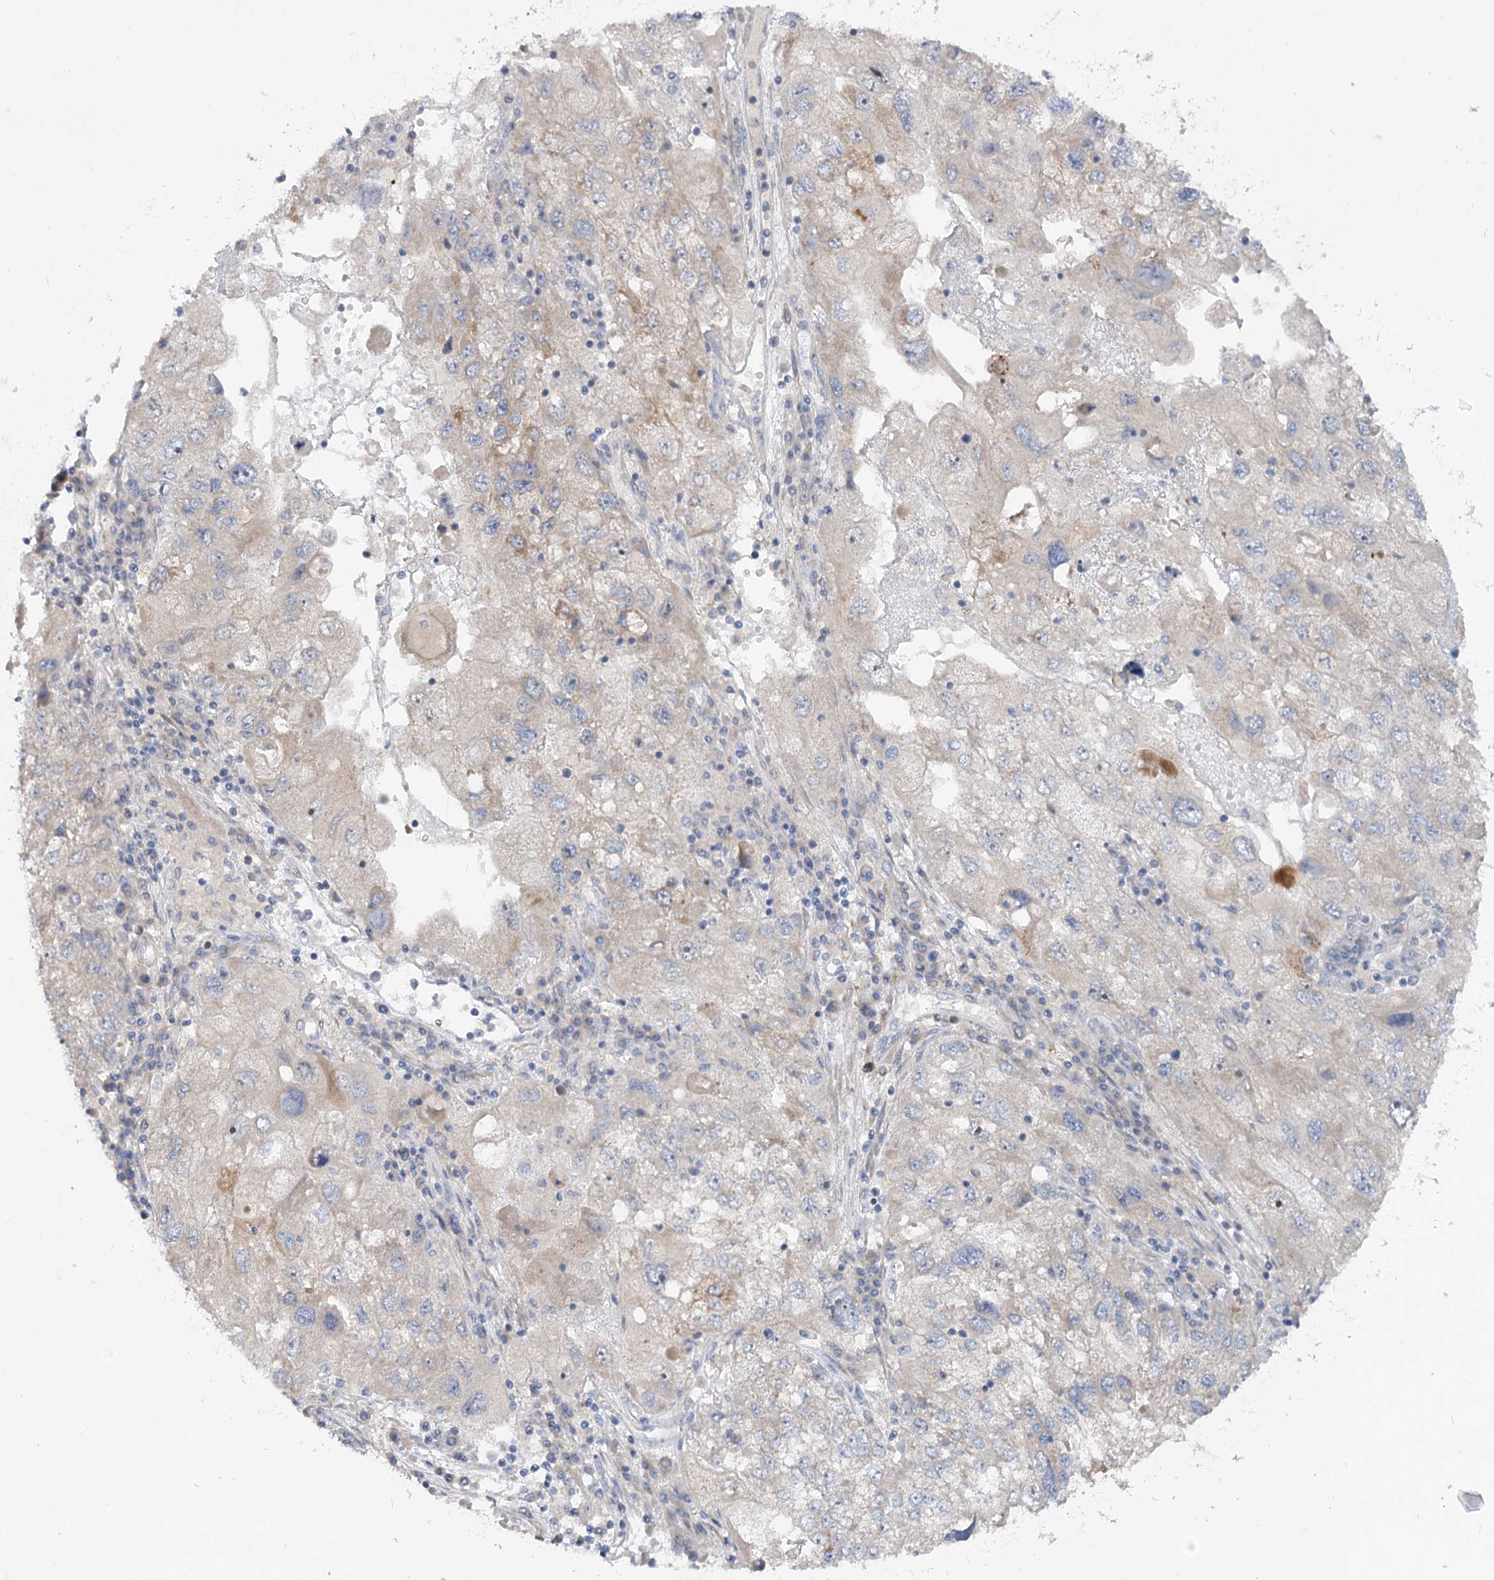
{"staining": {"intensity": "weak", "quantity": "<25%", "location": "cytoplasmic/membranous"}, "tissue": "endometrial cancer", "cell_type": "Tumor cells", "image_type": "cancer", "snomed": [{"axis": "morphology", "description": "Adenocarcinoma, NOS"}, {"axis": "topography", "description": "Endometrium"}], "caption": "Immunohistochemical staining of human endometrial adenocarcinoma displays no significant expression in tumor cells.", "gene": "FGF19", "patient": {"sex": "female", "age": 49}}